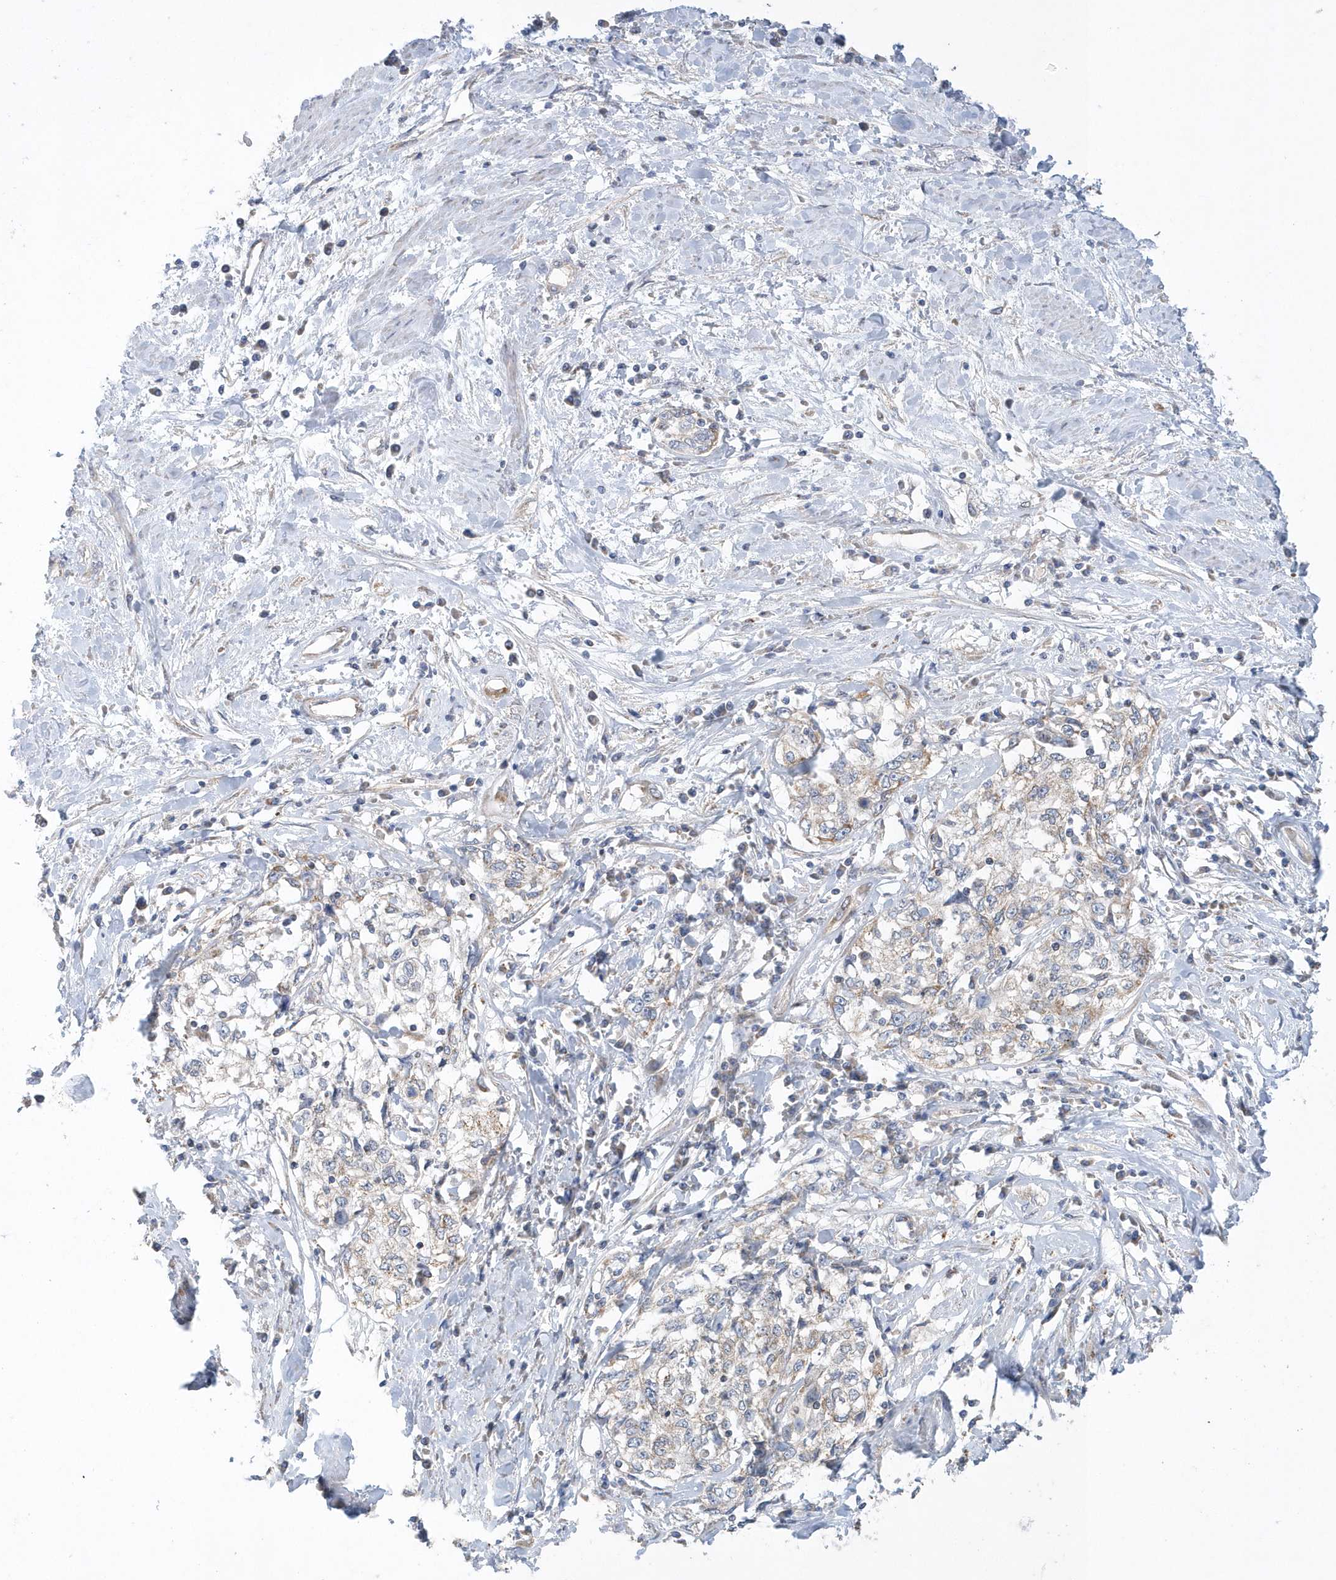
{"staining": {"intensity": "weak", "quantity": "<25%", "location": "cytoplasmic/membranous"}, "tissue": "cervical cancer", "cell_type": "Tumor cells", "image_type": "cancer", "snomed": [{"axis": "morphology", "description": "Squamous cell carcinoma, NOS"}, {"axis": "topography", "description": "Cervix"}], "caption": "Micrograph shows no protein positivity in tumor cells of squamous cell carcinoma (cervical) tissue.", "gene": "SPATA5", "patient": {"sex": "female", "age": 57}}